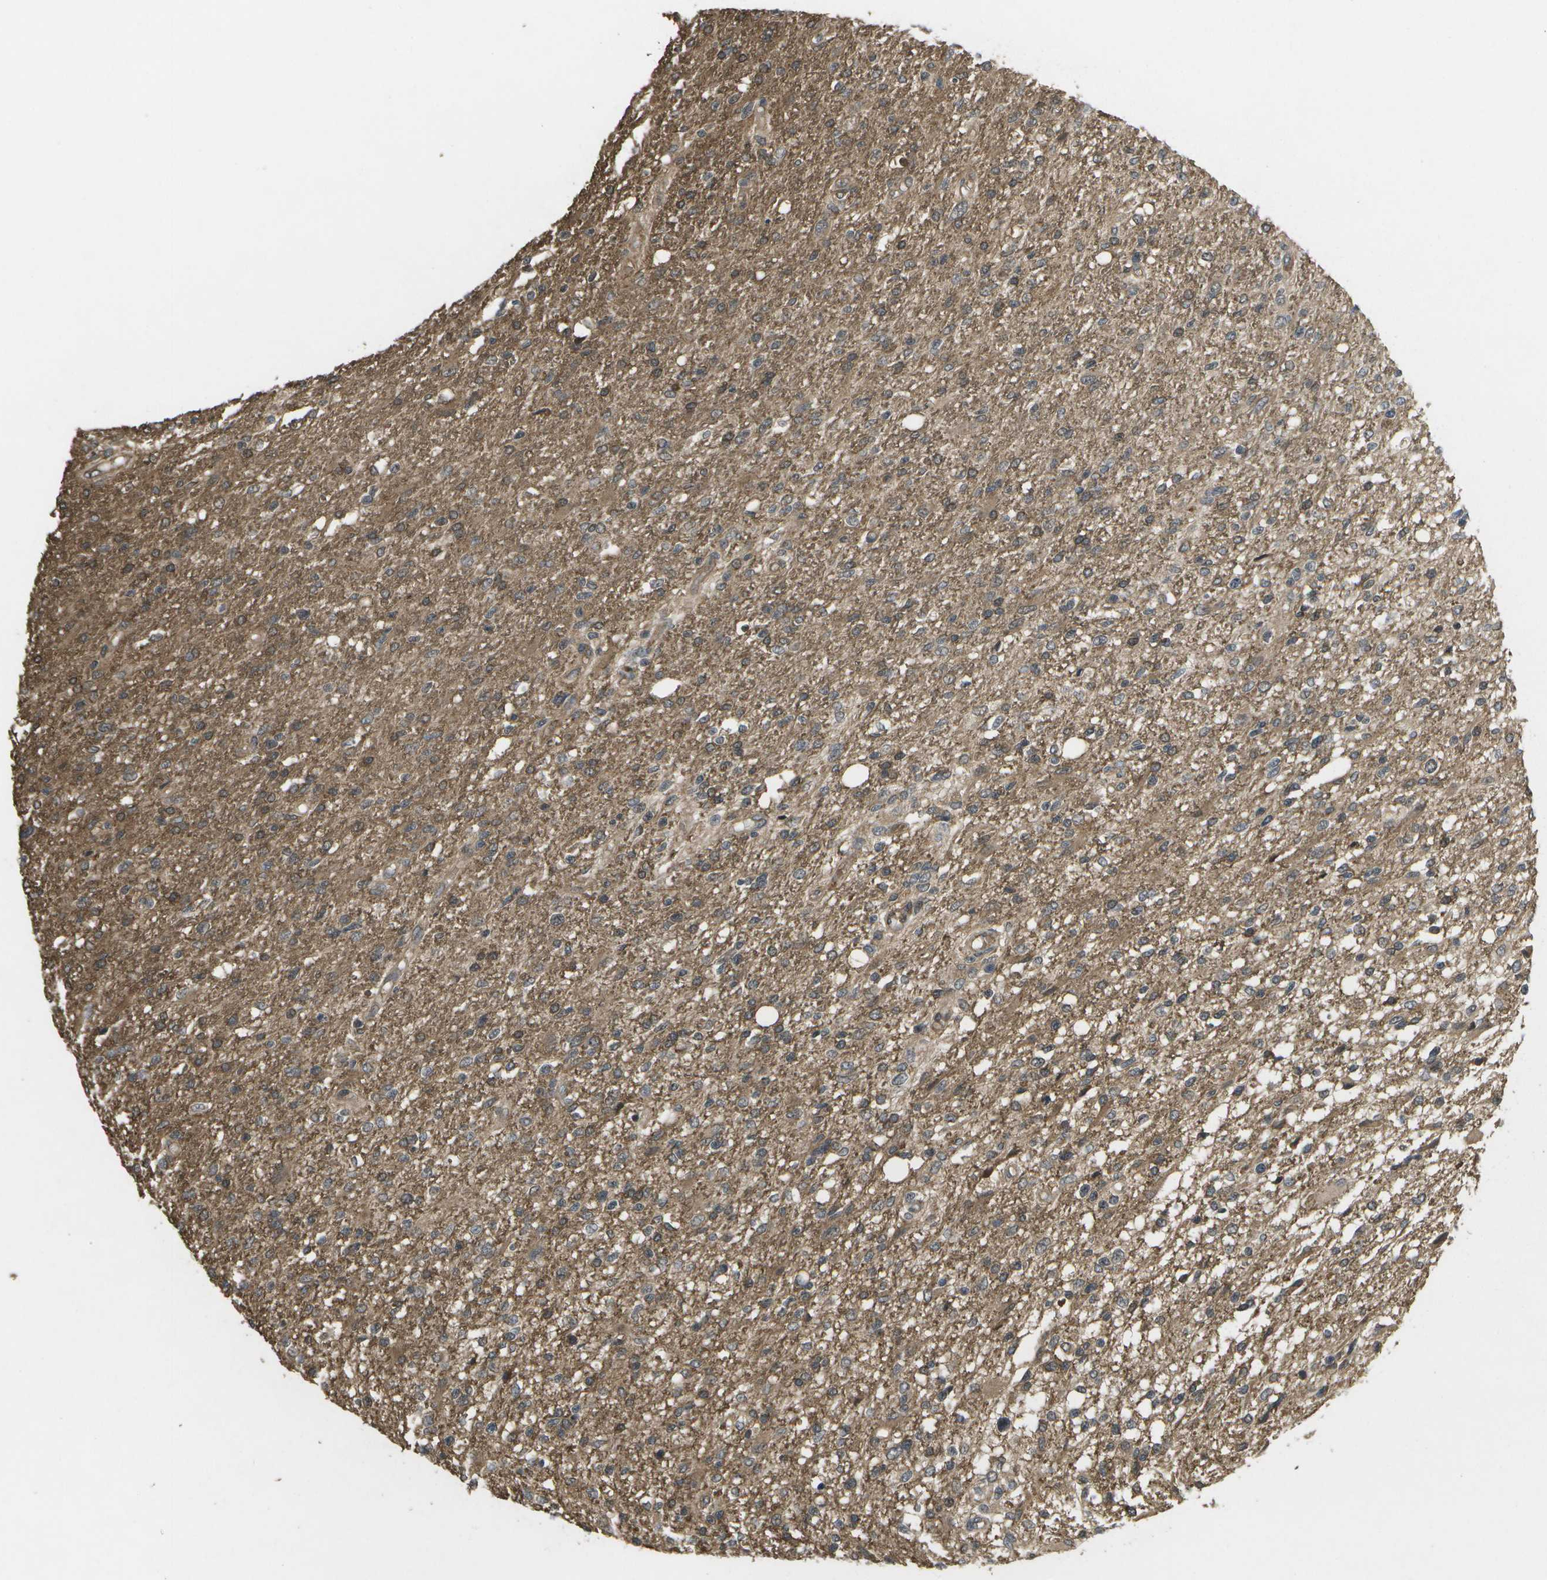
{"staining": {"intensity": "moderate", "quantity": "<25%", "location": "cytoplasmic/membranous"}, "tissue": "glioma", "cell_type": "Tumor cells", "image_type": "cancer", "snomed": [{"axis": "morphology", "description": "Glioma, malignant, High grade"}, {"axis": "topography", "description": "Cerebral cortex"}], "caption": "The immunohistochemical stain highlights moderate cytoplasmic/membranous positivity in tumor cells of glioma tissue.", "gene": "ALAS1", "patient": {"sex": "male", "age": 76}}